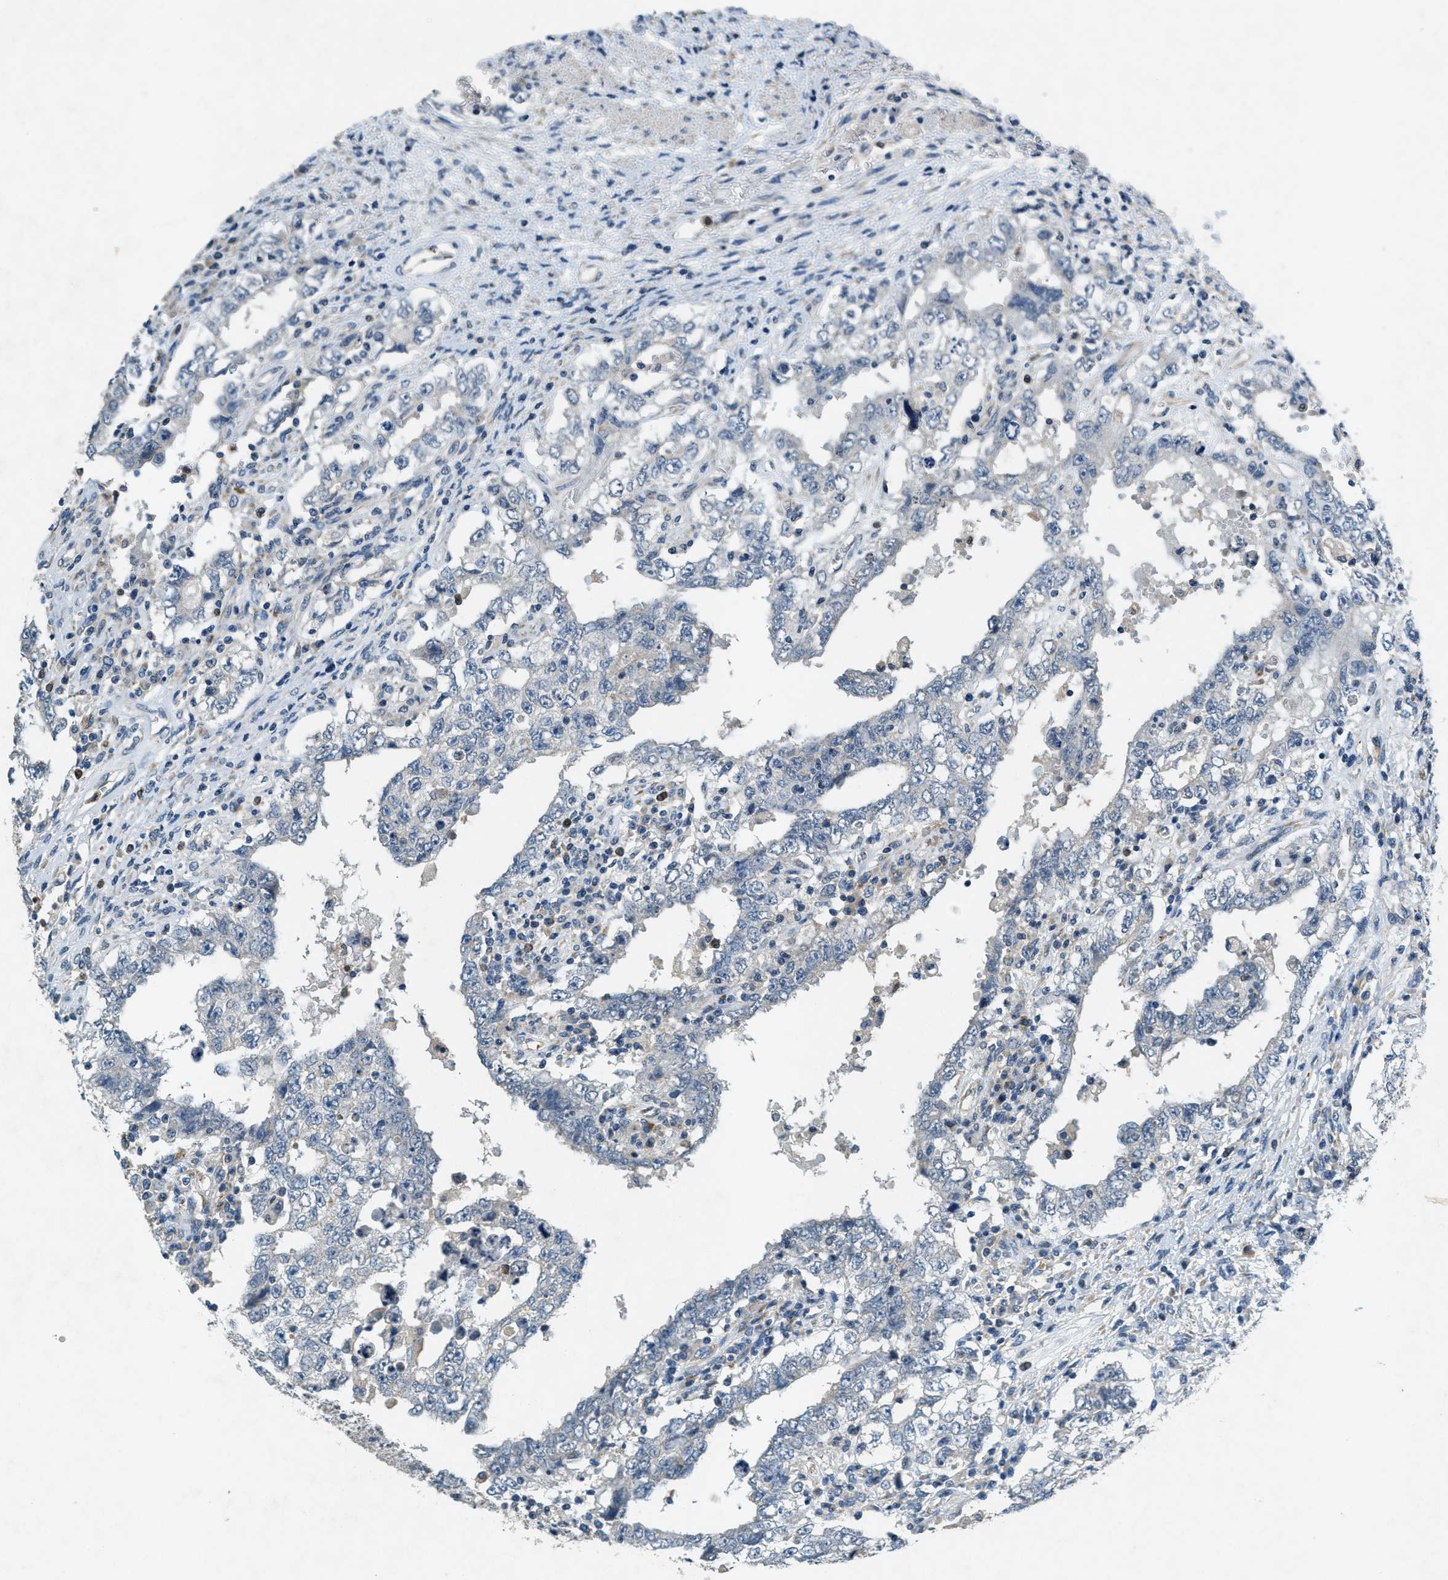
{"staining": {"intensity": "negative", "quantity": "none", "location": "none"}, "tissue": "testis cancer", "cell_type": "Tumor cells", "image_type": "cancer", "snomed": [{"axis": "morphology", "description": "Carcinoma, Embryonal, NOS"}, {"axis": "topography", "description": "Testis"}], "caption": "Tumor cells are negative for protein expression in human testis cancer.", "gene": "RAB3D", "patient": {"sex": "male", "age": 26}}